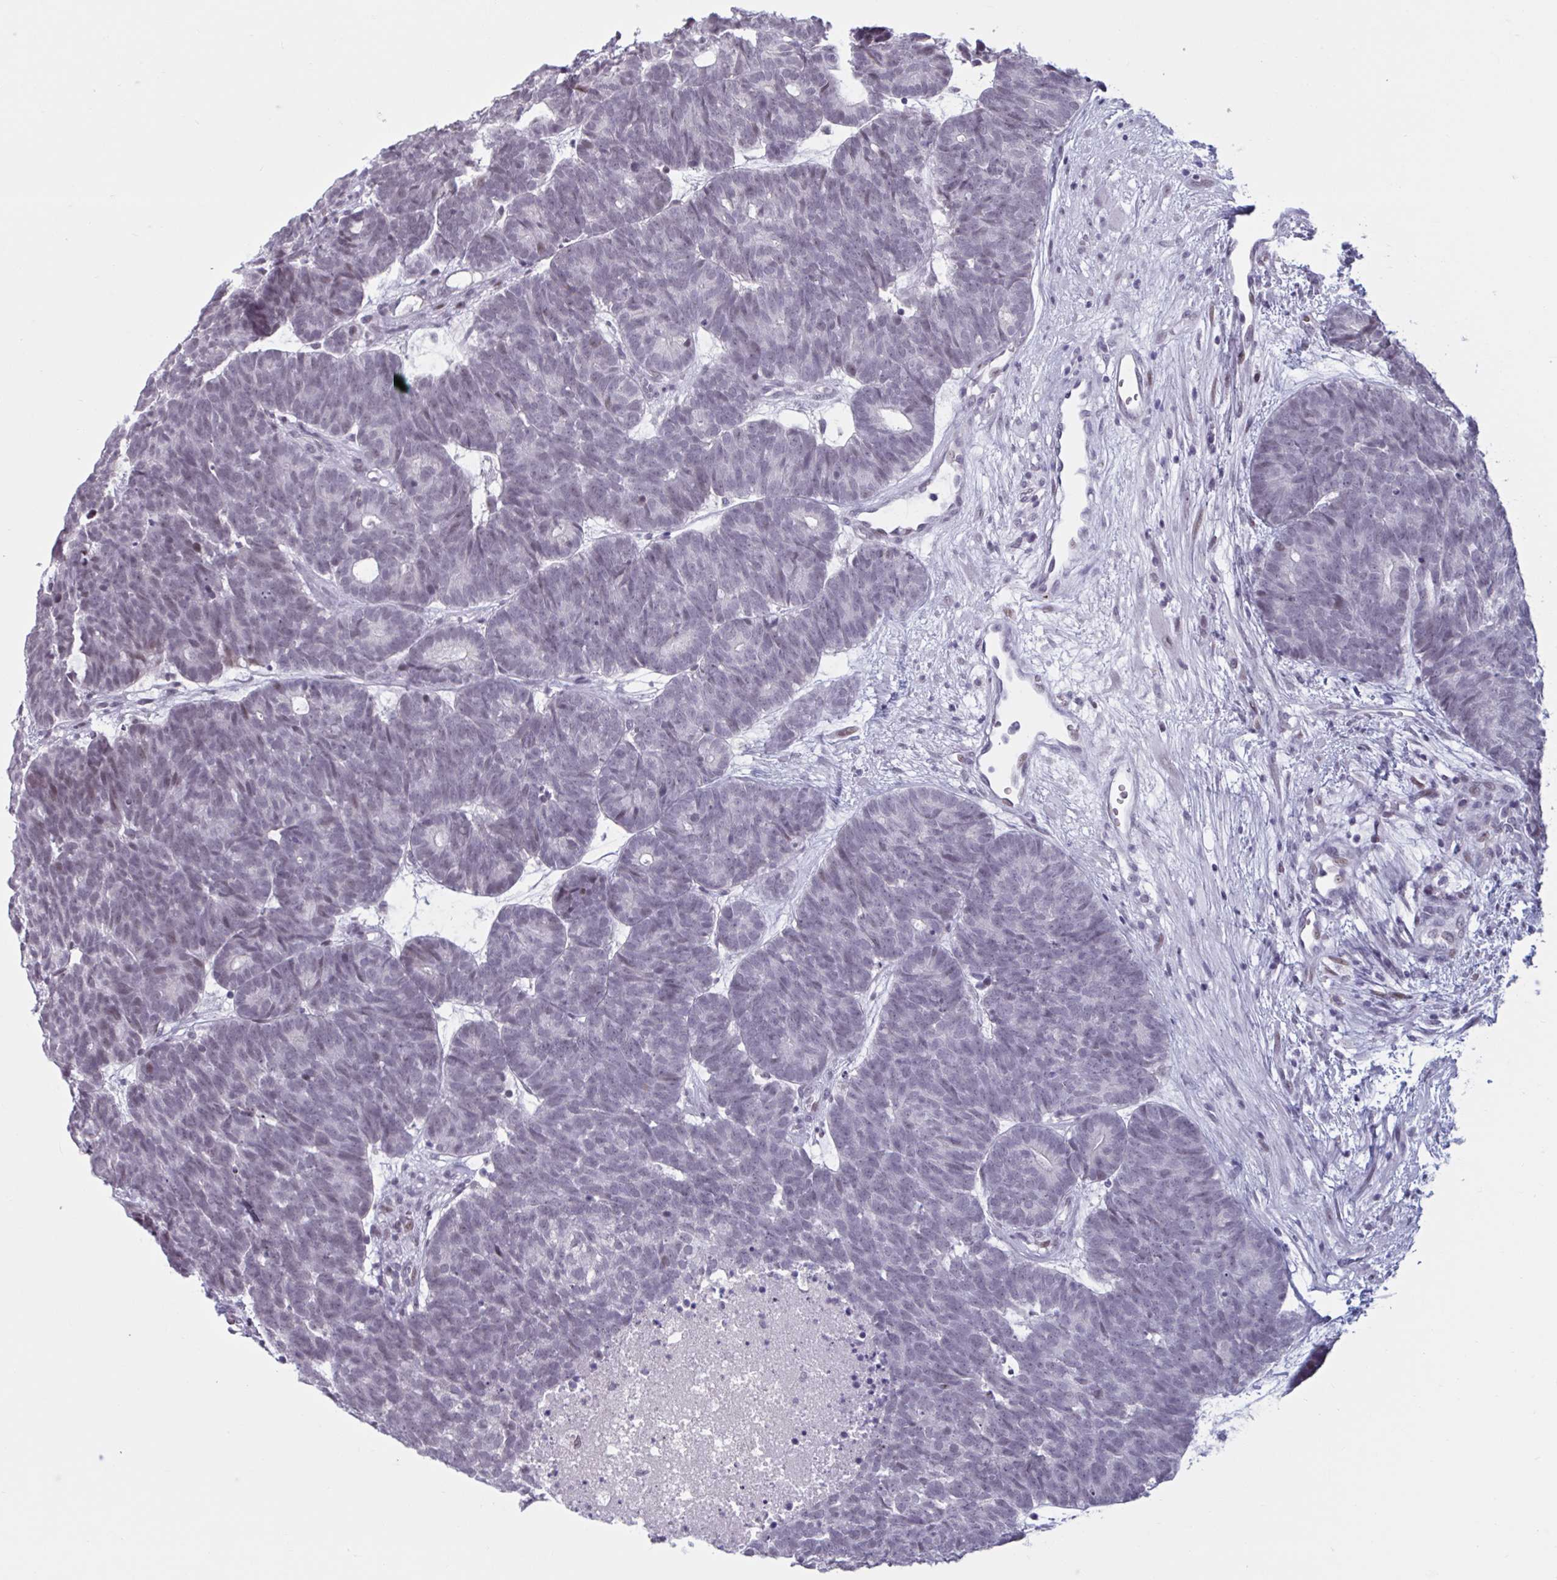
{"staining": {"intensity": "negative", "quantity": "none", "location": "none"}, "tissue": "head and neck cancer", "cell_type": "Tumor cells", "image_type": "cancer", "snomed": [{"axis": "morphology", "description": "Adenocarcinoma, NOS"}, {"axis": "topography", "description": "Head-Neck"}], "caption": "This is a image of IHC staining of adenocarcinoma (head and neck), which shows no staining in tumor cells. Nuclei are stained in blue.", "gene": "HSD17B6", "patient": {"sex": "female", "age": 81}}